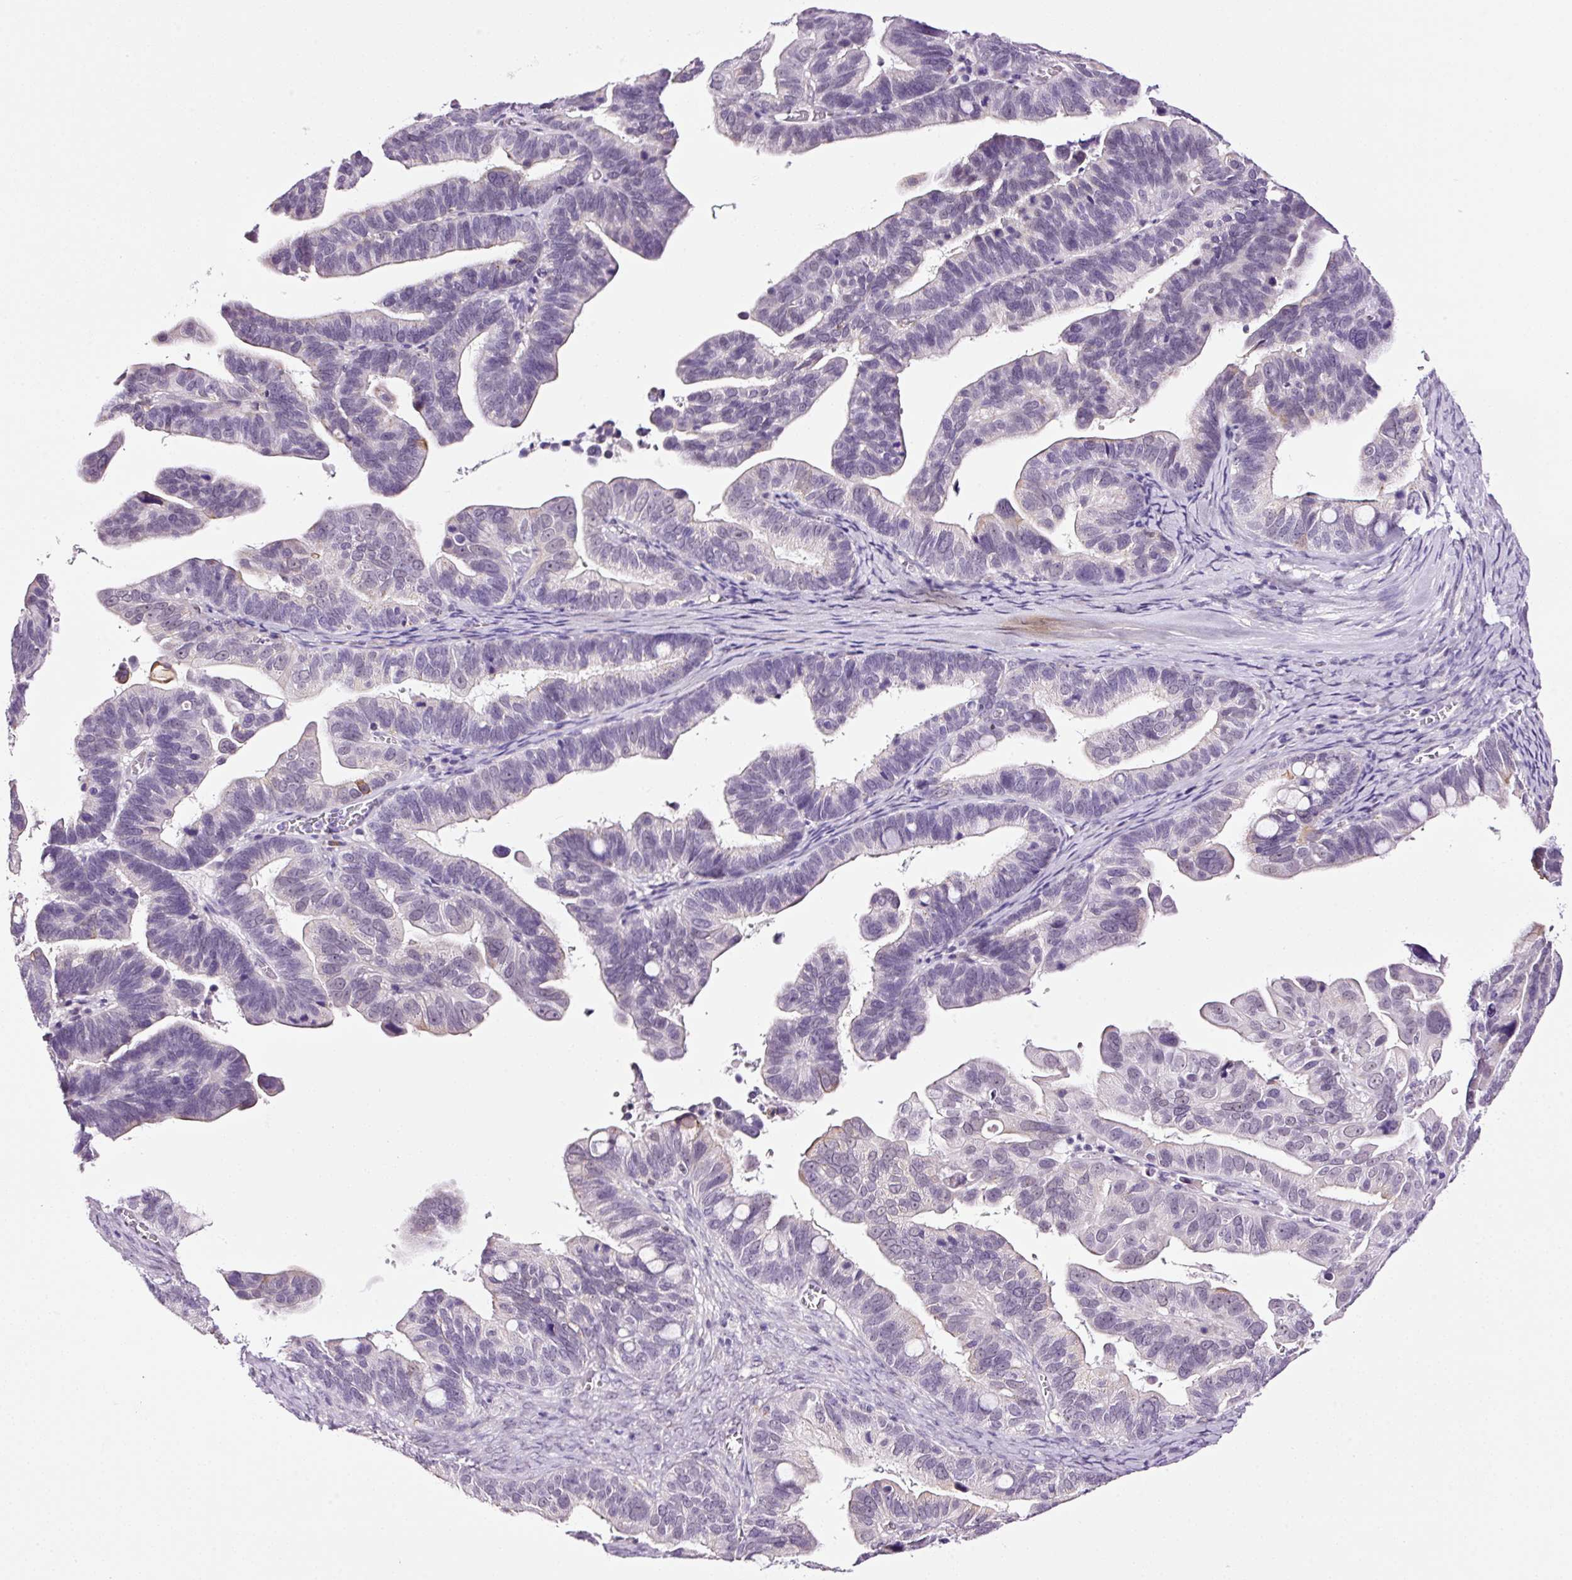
{"staining": {"intensity": "moderate", "quantity": "<25%", "location": "cytoplasmic/membranous"}, "tissue": "ovarian cancer", "cell_type": "Tumor cells", "image_type": "cancer", "snomed": [{"axis": "morphology", "description": "Cystadenocarcinoma, serous, NOS"}, {"axis": "topography", "description": "Ovary"}], "caption": "Human ovarian cancer stained with a protein marker exhibits moderate staining in tumor cells.", "gene": "RTF2", "patient": {"sex": "female", "age": 56}}